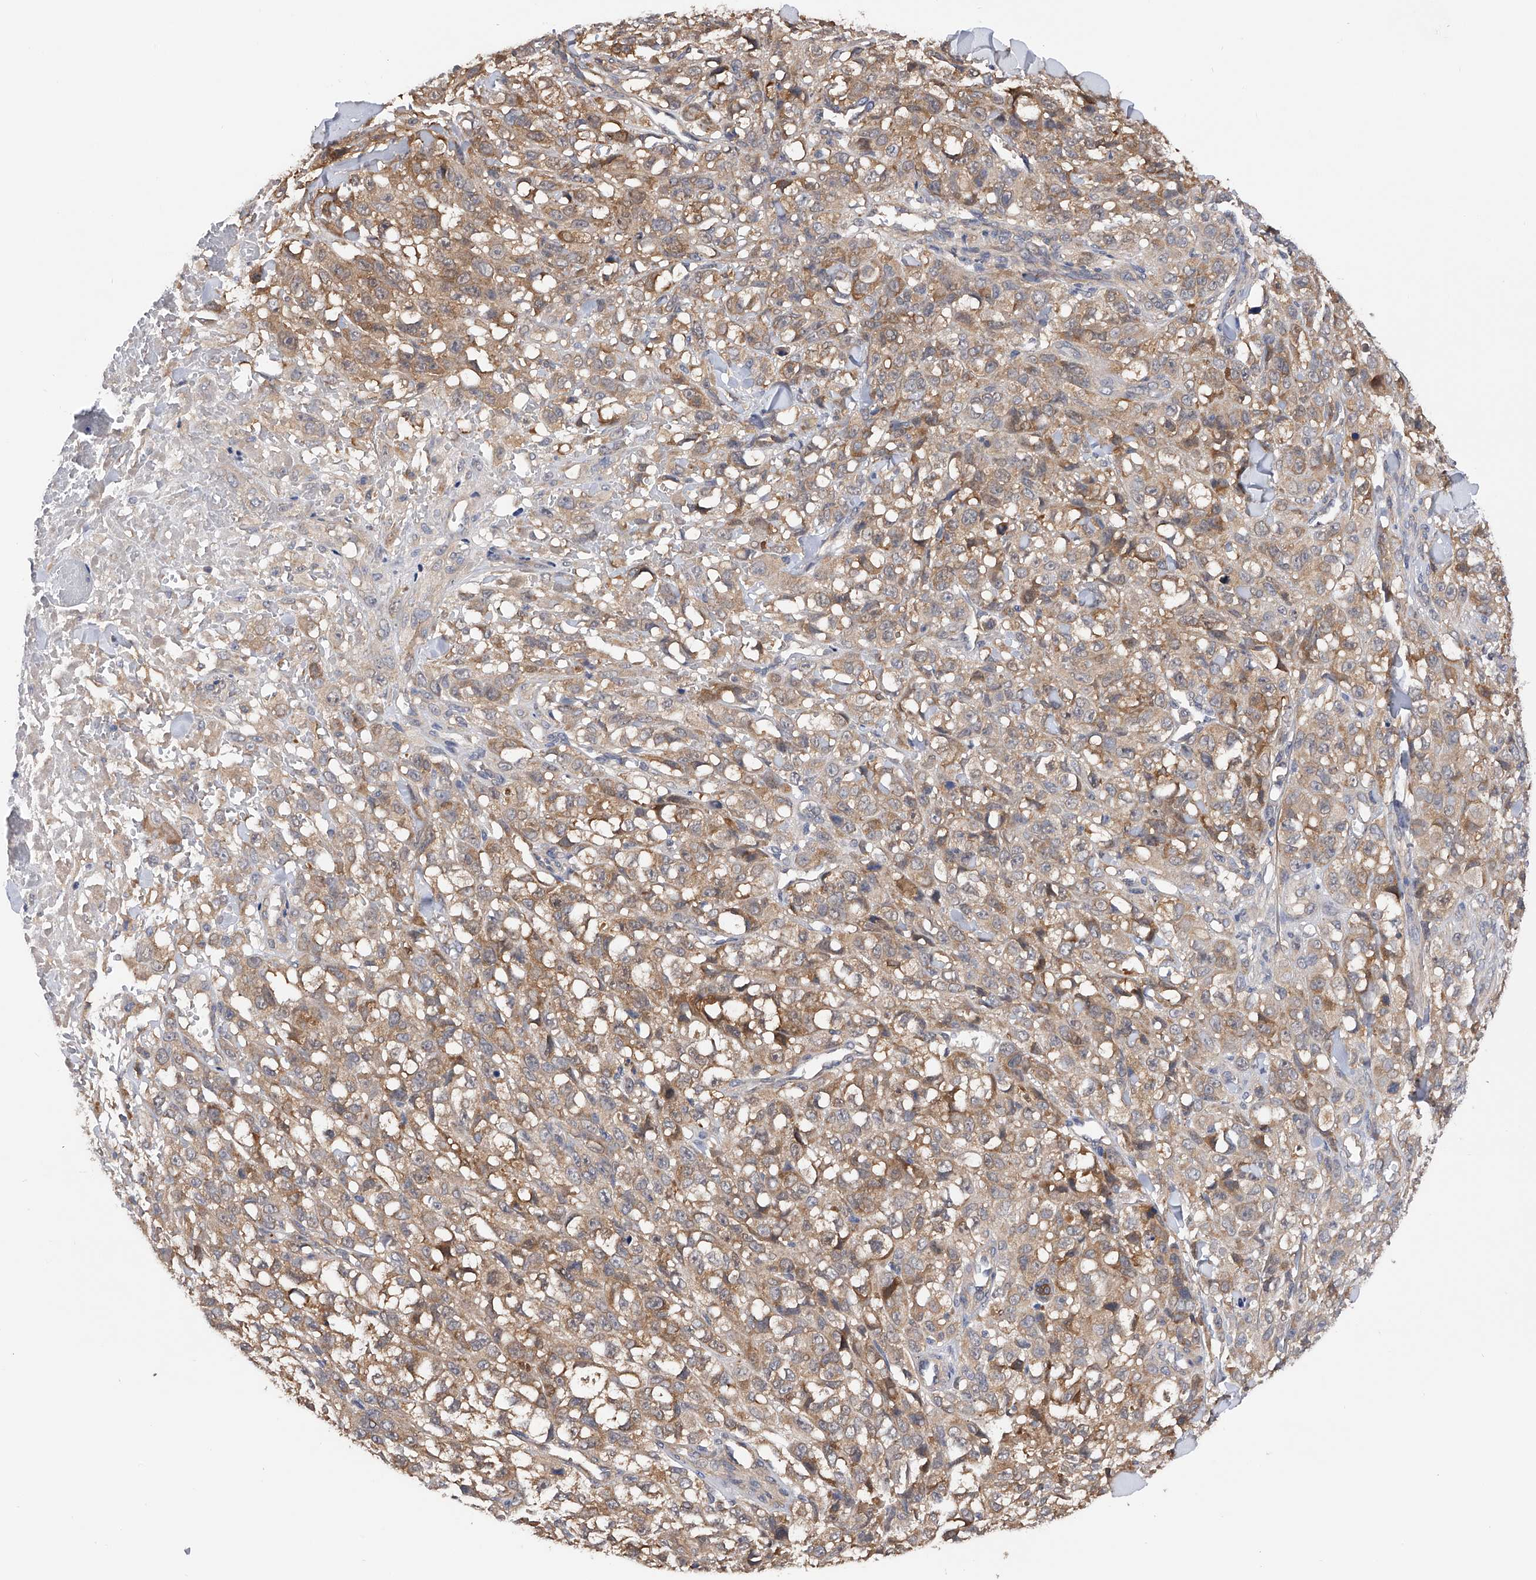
{"staining": {"intensity": "weak", "quantity": "25%-75%", "location": "cytoplasmic/membranous"}, "tissue": "melanoma", "cell_type": "Tumor cells", "image_type": "cancer", "snomed": [{"axis": "morphology", "description": "Malignant melanoma, Metastatic site"}, {"axis": "topography", "description": "Skin"}], "caption": "Immunohistochemical staining of human melanoma demonstrates weak cytoplasmic/membranous protein positivity in about 25%-75% of tumor cells.", "gene": "CFAP298", "patient": {"sex": "female", "age": 72}}